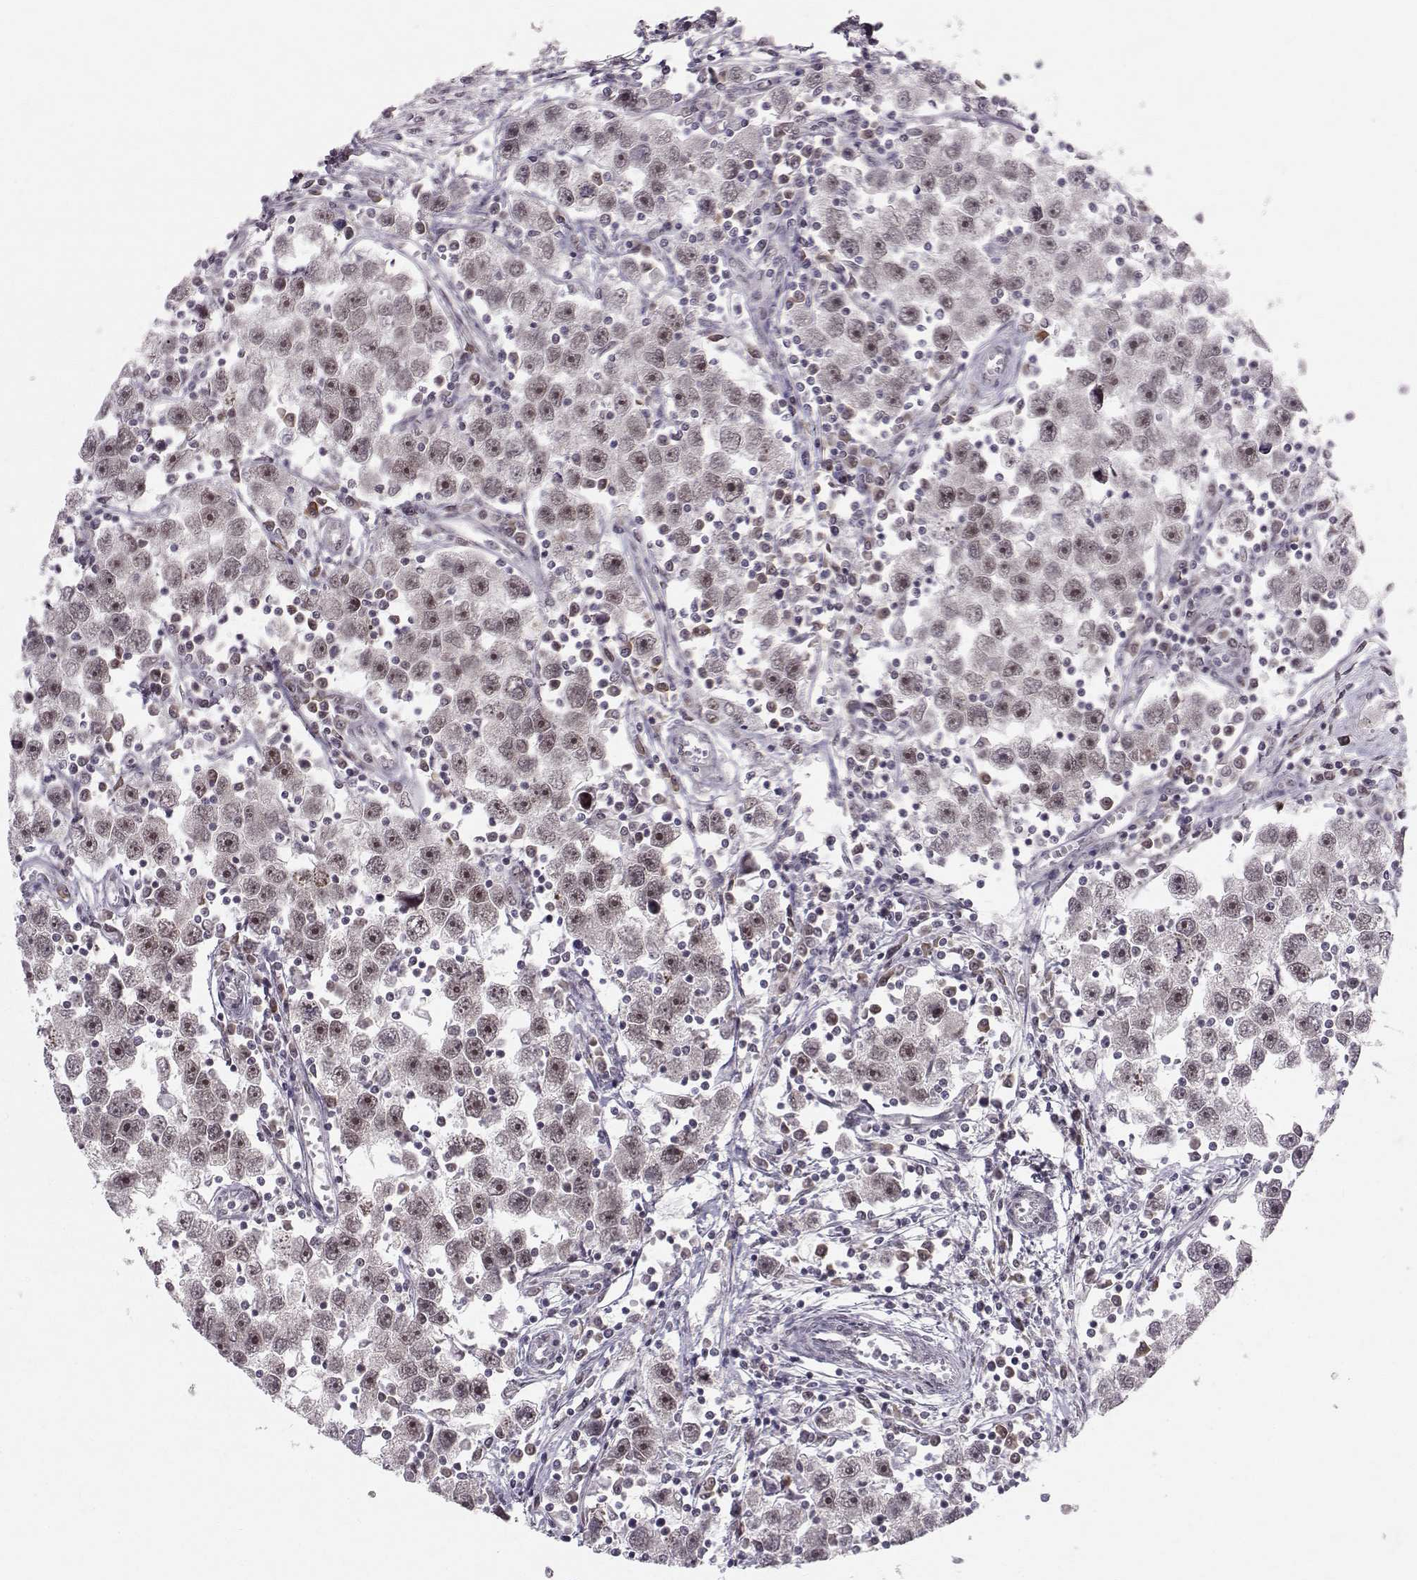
{"staining": {"intensity": "weak", "quantity": "25%-75%", "location": "nuclear"}, "tissue": "testis cancer", "cell_type": "Tumor cells", "image_type": "cancer", "snomed": [{"axis": "morphology", "description": "Seminoma, NOS"}, {"axis": "topography", "description": "Testis"}], "caption": "Protein analysis of testis cancer (seminoma) tissue shows weak nuclear staining in about 25%-75% of tumor cells.", "gene": "RPP38", "patient": {"sex": "male", "age": 30}}